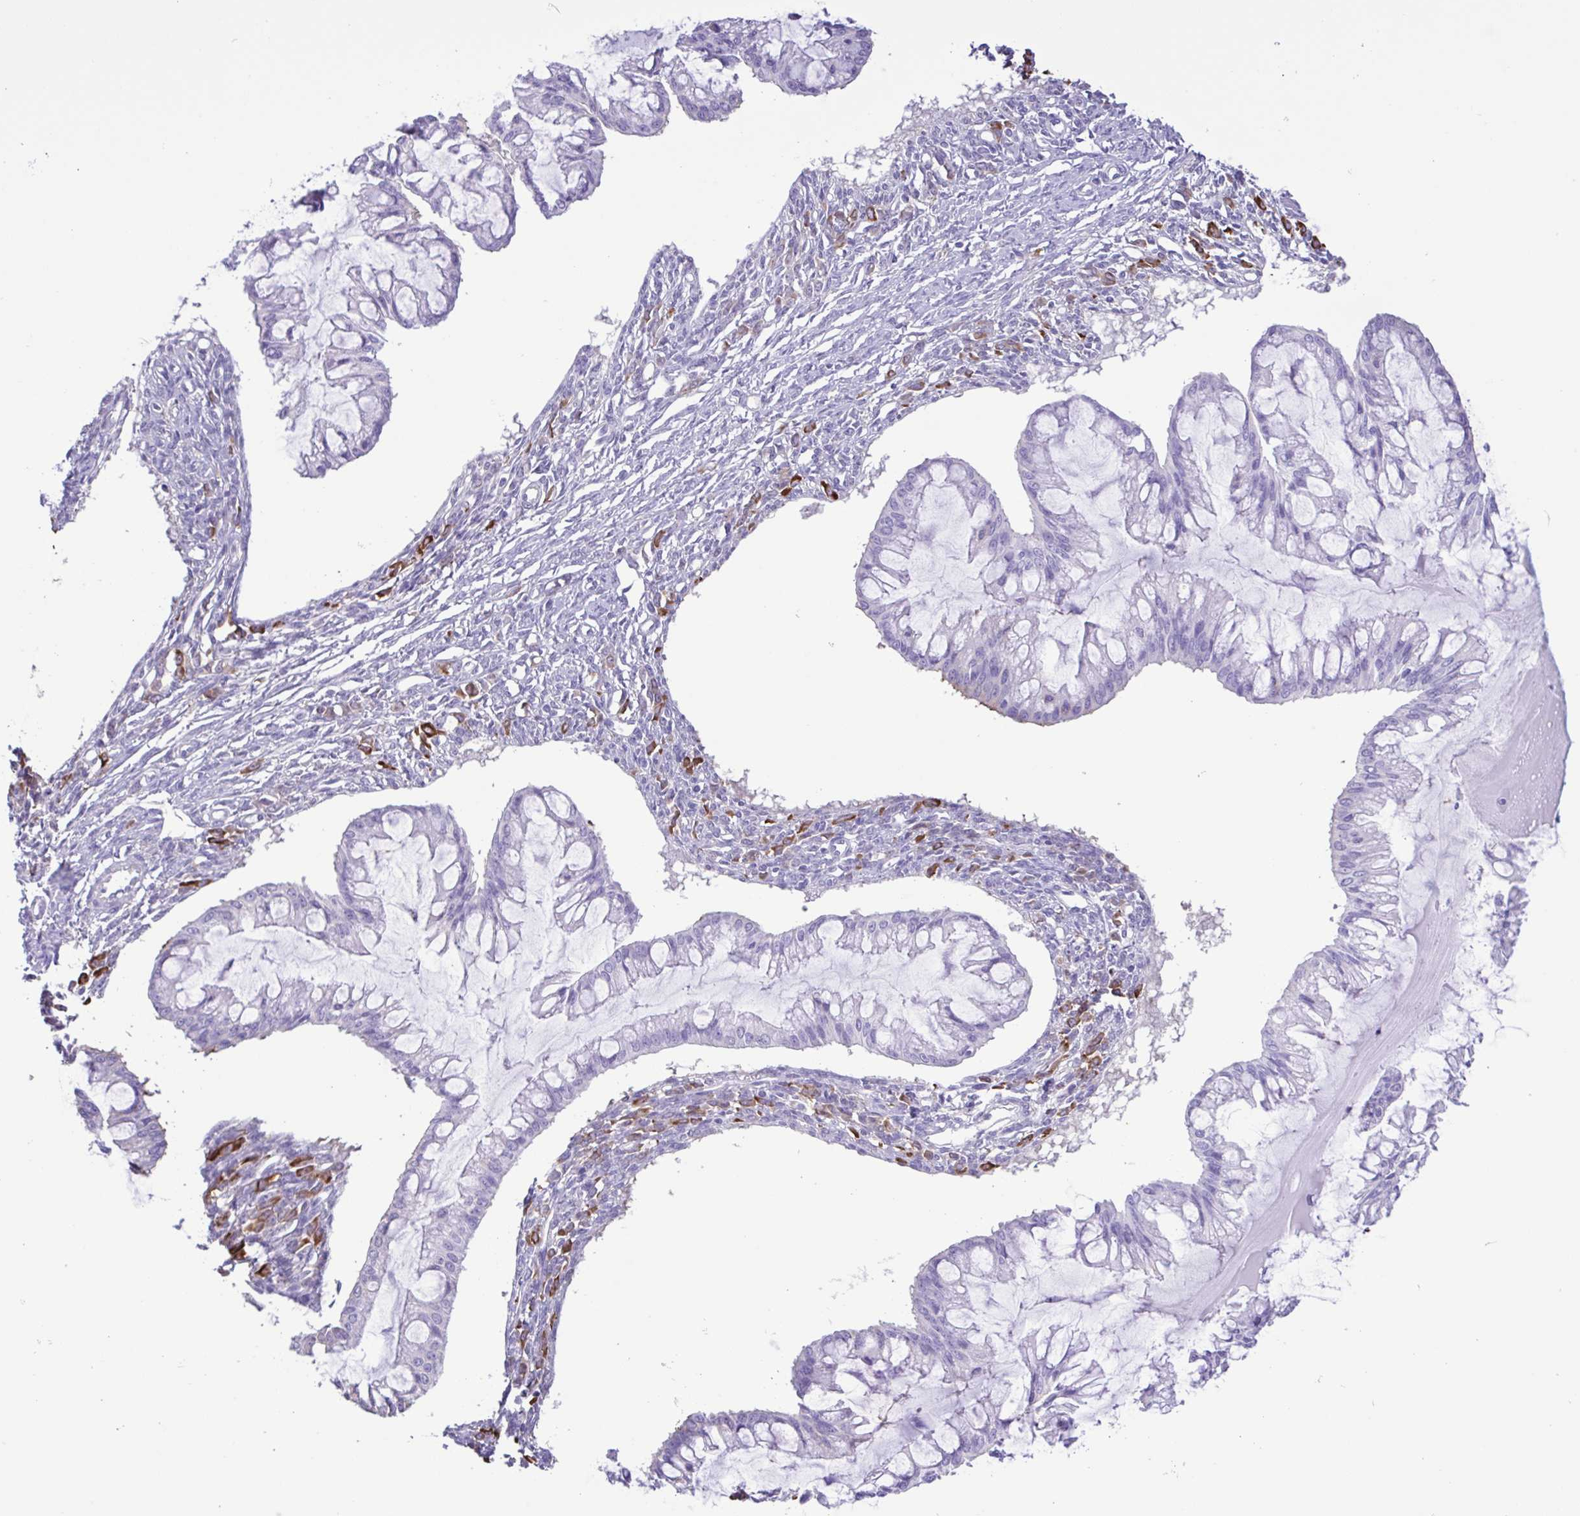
{"staining": {"intensity": "negative", "quantity": "none", "location": "none"}, "tissue": "ovarian cancer", "cell_type": "Tumor cells", "image_type": "cancer", "snomed": [{"axis": "morphology", "description": "Cystadenocarcinoma, mucinous, NOS"}, {"axis": "topography", "description": "Ovary"}], "caption": "The photomicrograph displays no staining of tumor cells in ovarian mucinous cystadenocarcinoma. (DAB immunohistochemistry with hematoxylin counter stain).", "gene": "CYP17A1", "patient": {"sex": "female", "age": 73}}